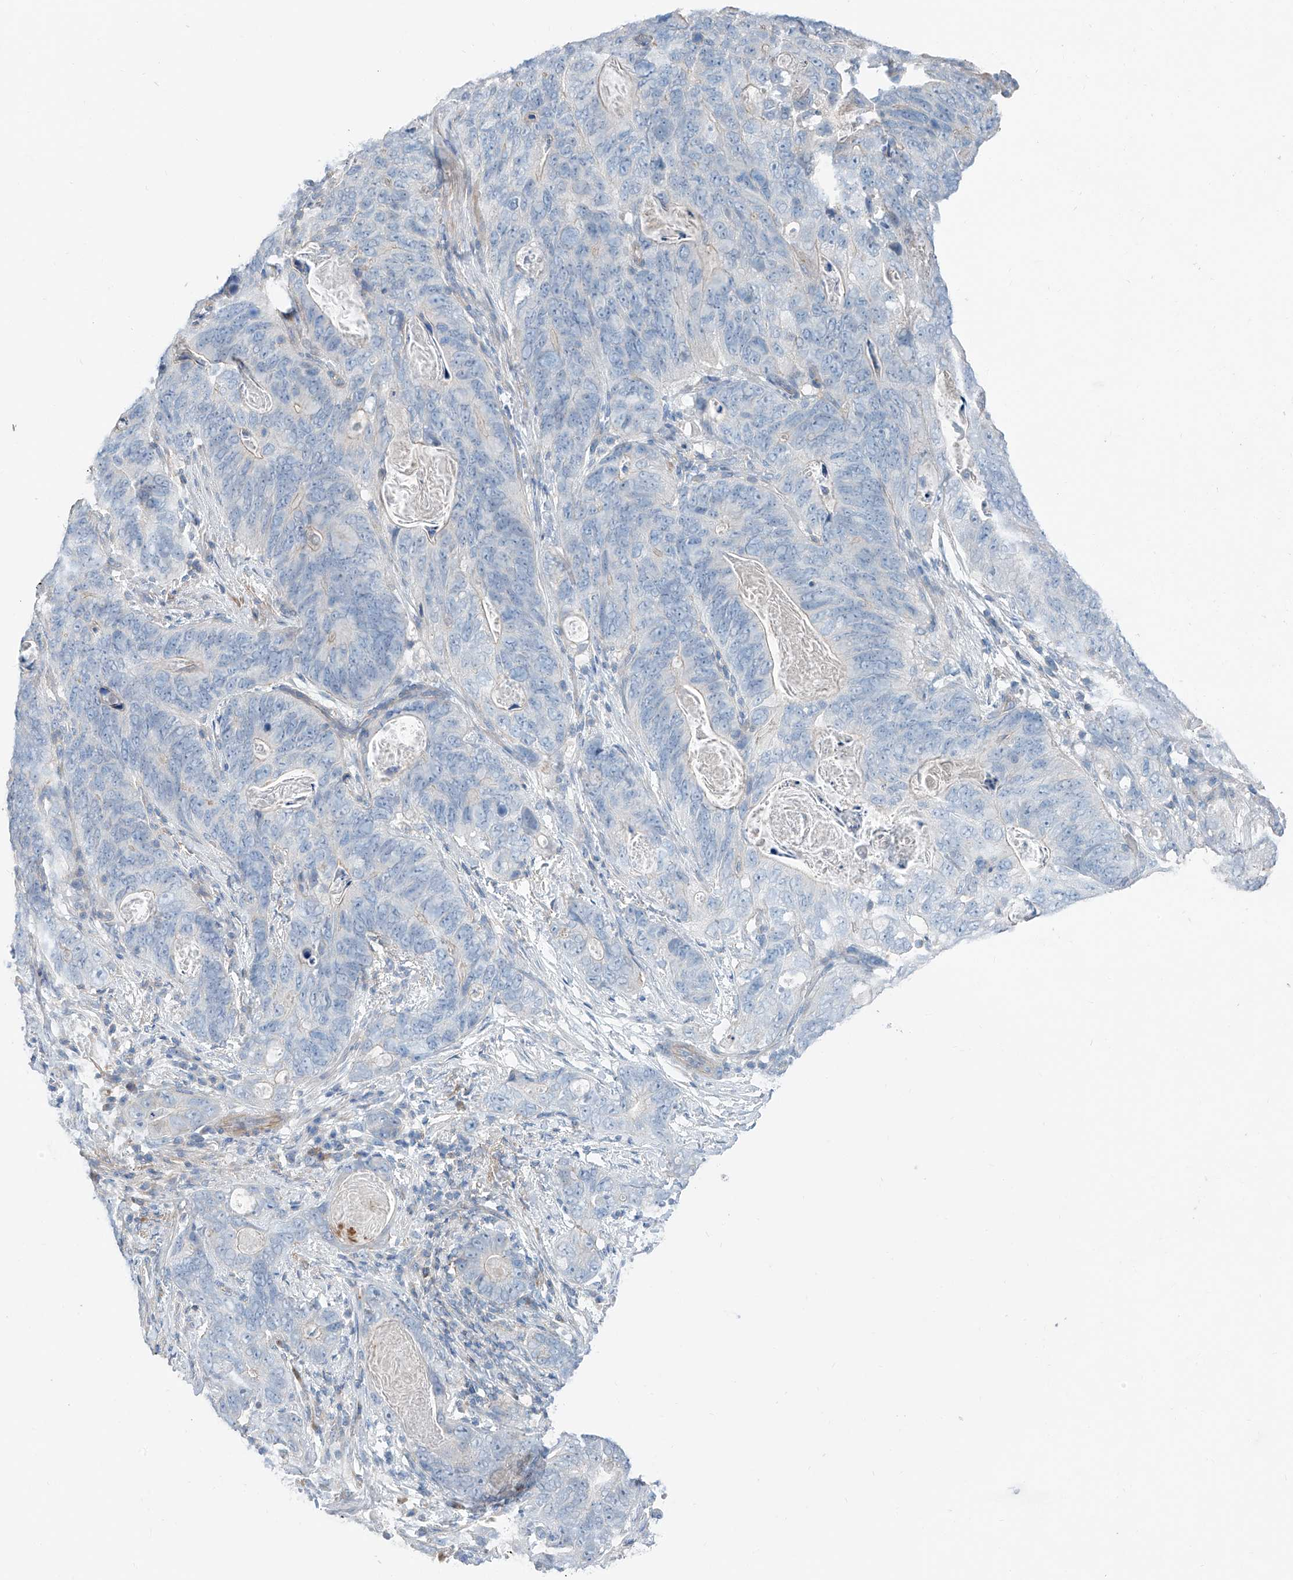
{"staining": {"intensity": "negative", "quantity": "none", "location": "none"}, "tissue": "stomach cancer", "cell_type": "Tumor cells", "image_type": "cancer", "snomed": [{"axis": "morphology", "description": "Normal tissue, NOS"}, {"axis": "morphology", "description": "Adenocarcinoma, NOS"}, {"axis": "topography", "description": "Stomach"}], "caption": "Stomach adenocarcinoma was stained to show a protein in brown. There is no significant expression in tumor cells.", "gene": "ANKRD34A", "patient": {"sex": "female", "age": 89}}